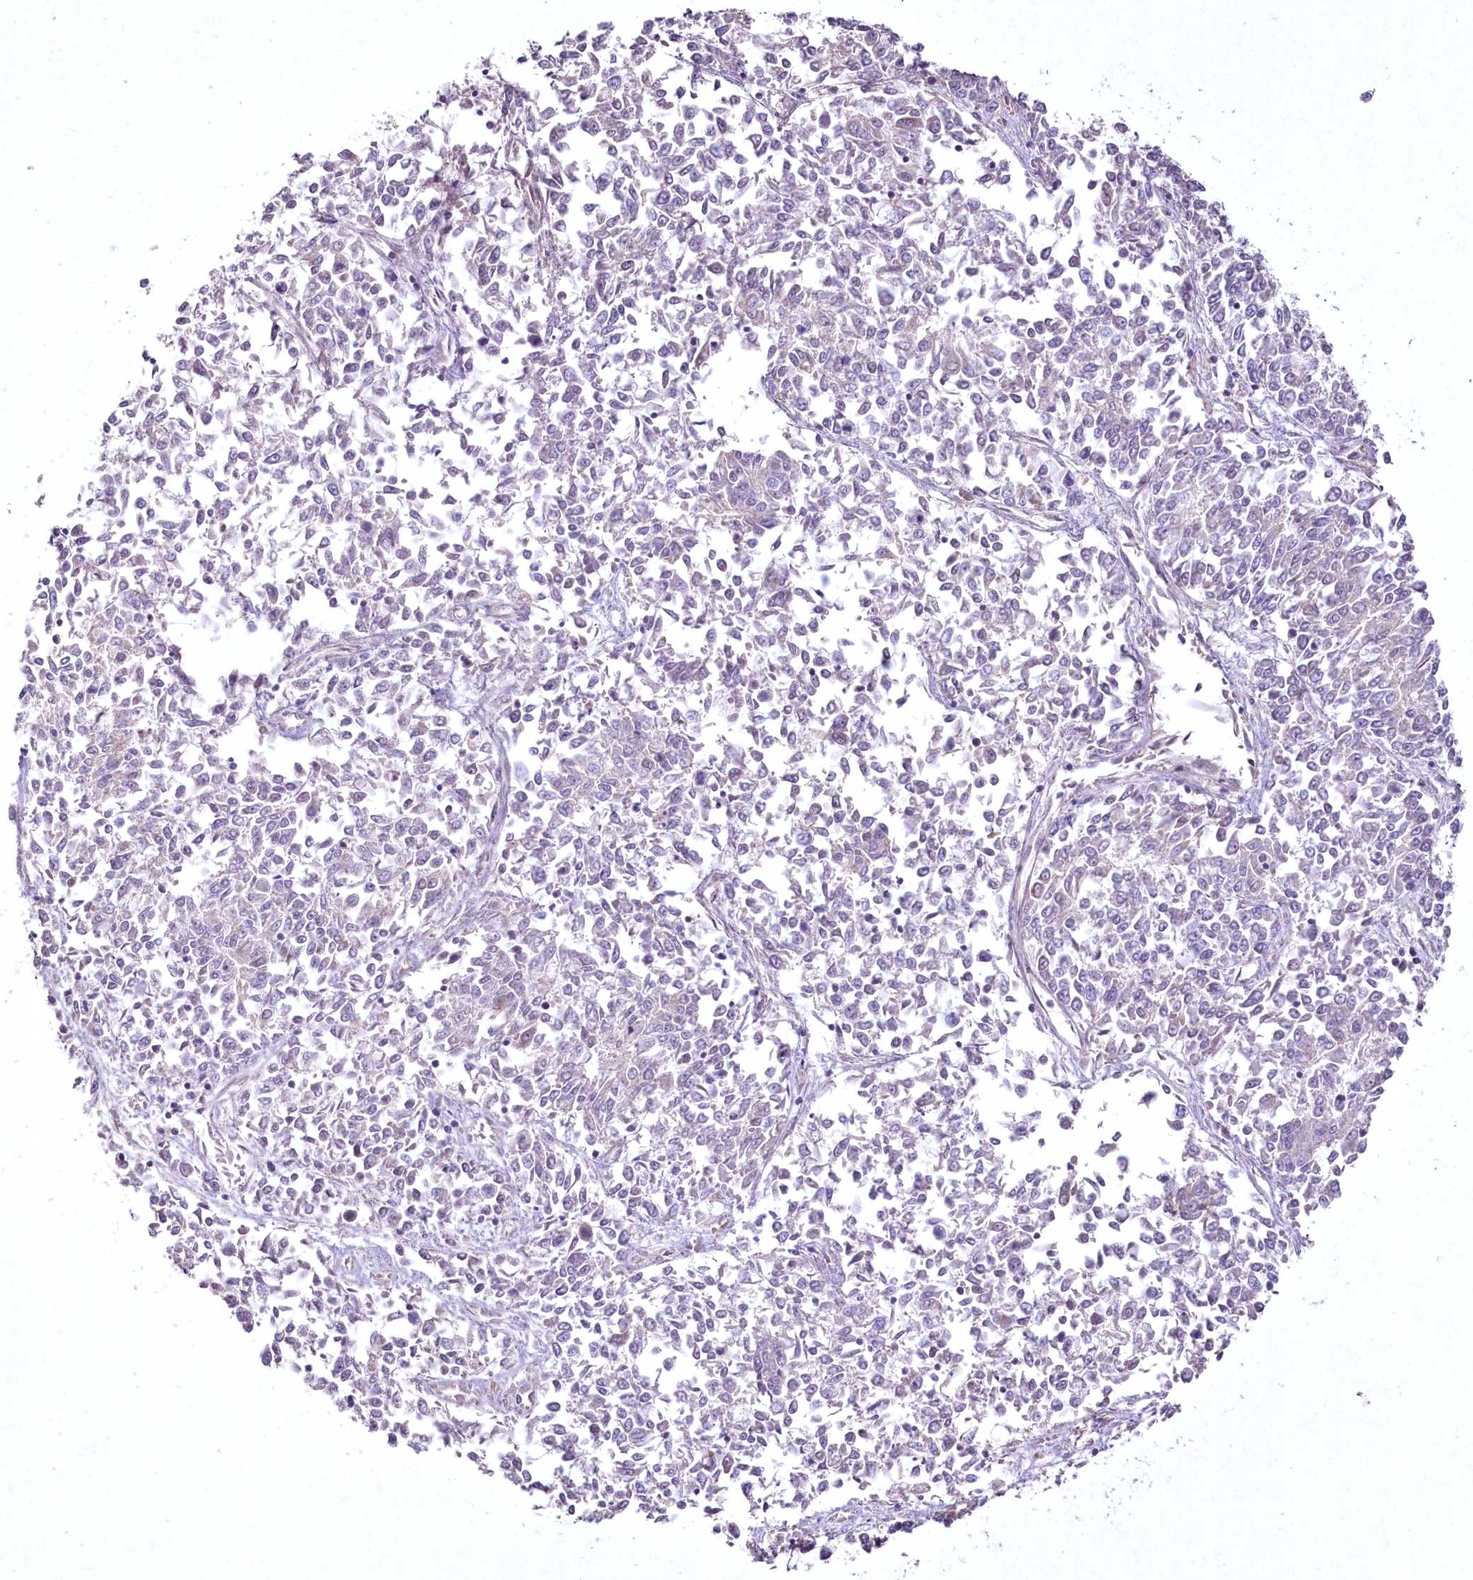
{"staining": {"intensity": "weak", "quantity": "<25%", "location": "cytoplasmic/membranous"}, "tissue": "endometrial cancer", "cell_type": "Tumor cells", "image_type": "cancer", "snomed": [{"axis": "morphology", "description": "Adenocarcinoma, NOS"}, {"axis": "topography", "description": "Endometrium"}], "caption": "DAB immunohistochemical staining of endometrial adenocarcinoma displays no significant expression in tumor cells.", "gene": "SH3TC1", "patient": {"sex": "female", "age": 50}}